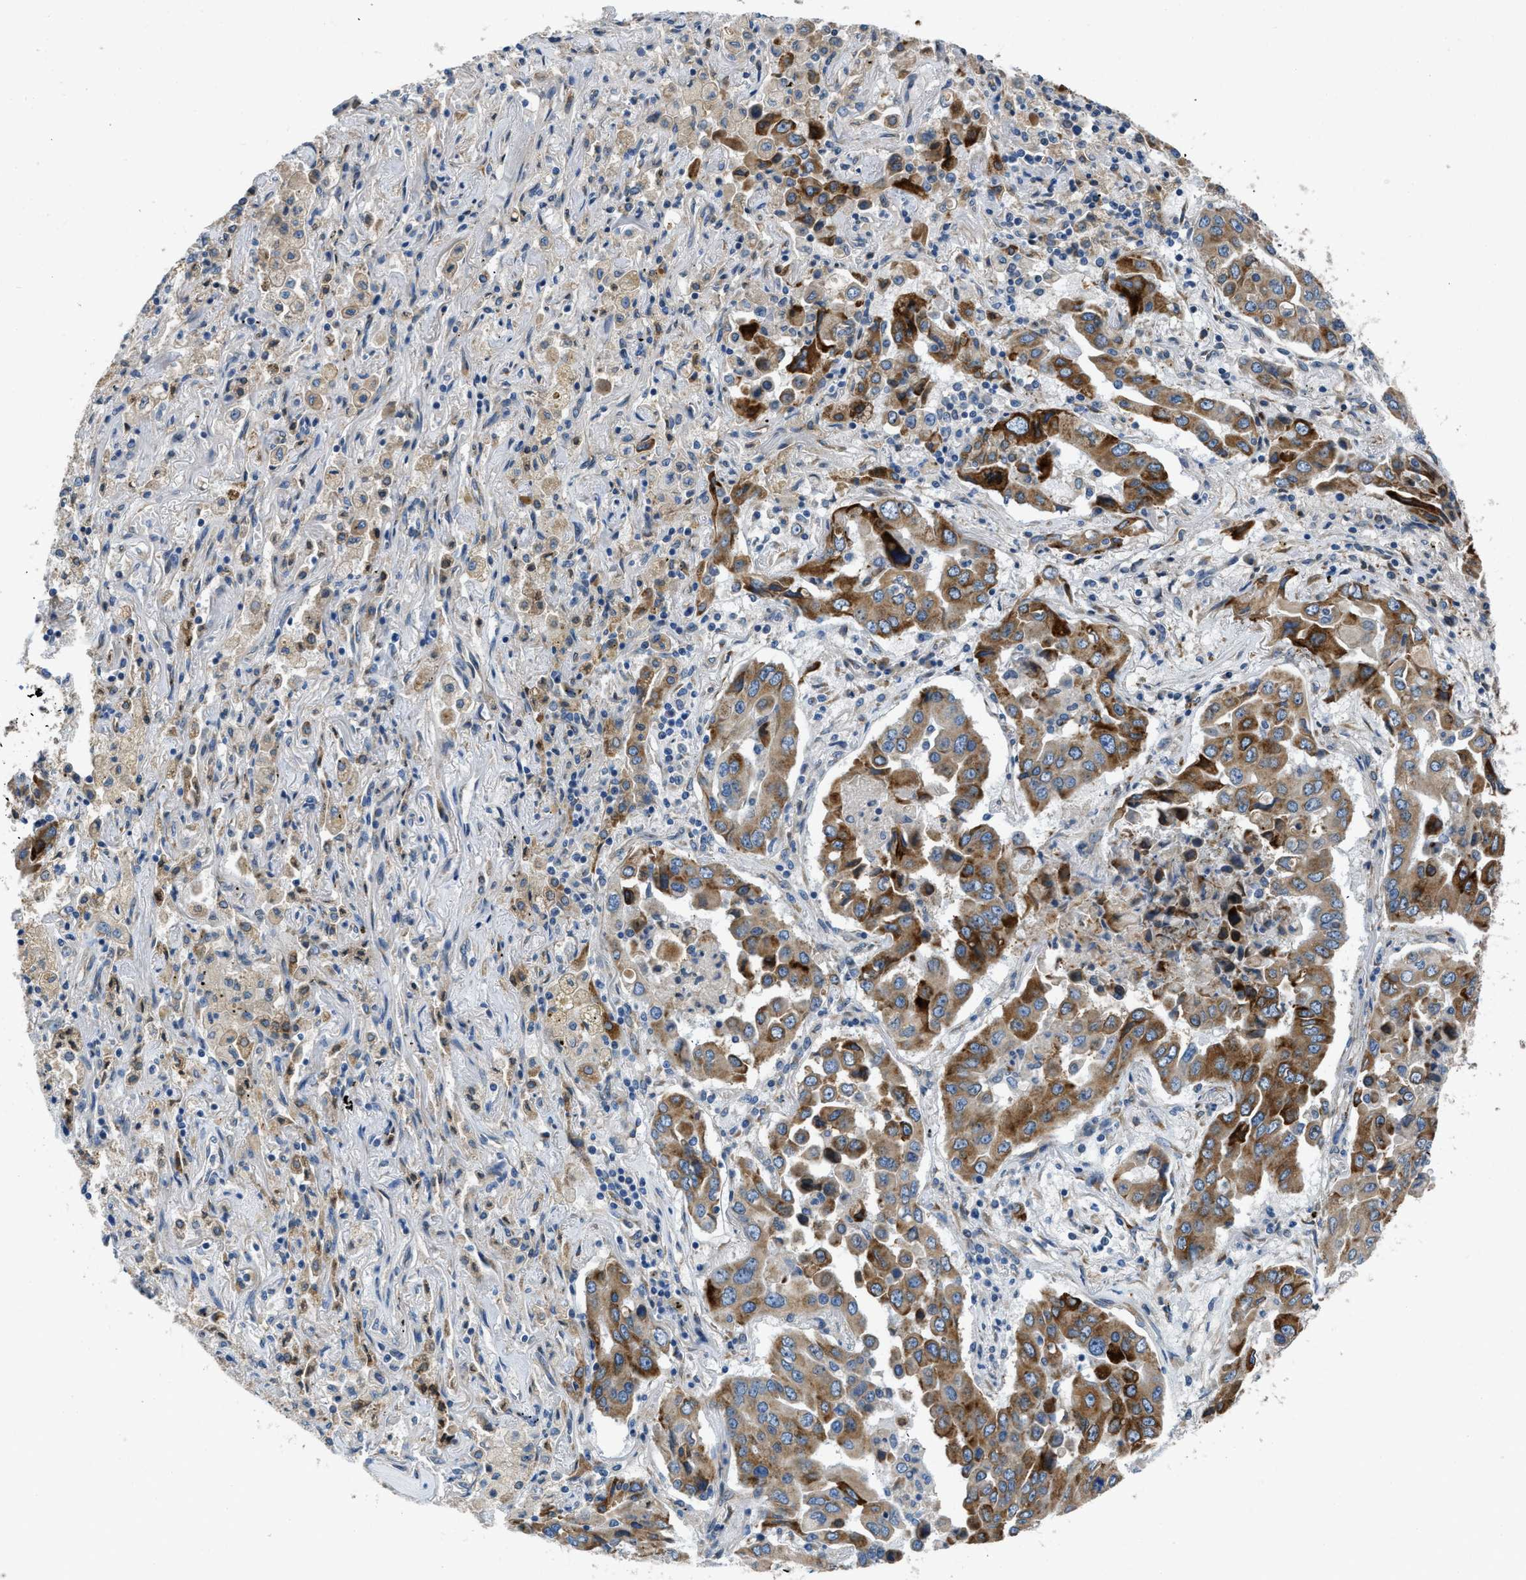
{"staining": {"intensity": "strong", "quantity": ">75%", "location": "cytoplasmic/membranous"}, "tissue": "lung cancer", "cell_type": "Tumor cells", "image_type": "cancer", "snomed": [{"axis": "morphology", "description": "Adenocarcinoma, NOS"}, {"axis": "topography", "description": "Lung"}], "caption": "Strong cytoplasmic/membranous protein staining is identified in approximately >75% of tumor cells in adenocarcinoma (lung).", "gene": "GGCX", "patient": {"sex": "female", "age": 65}}